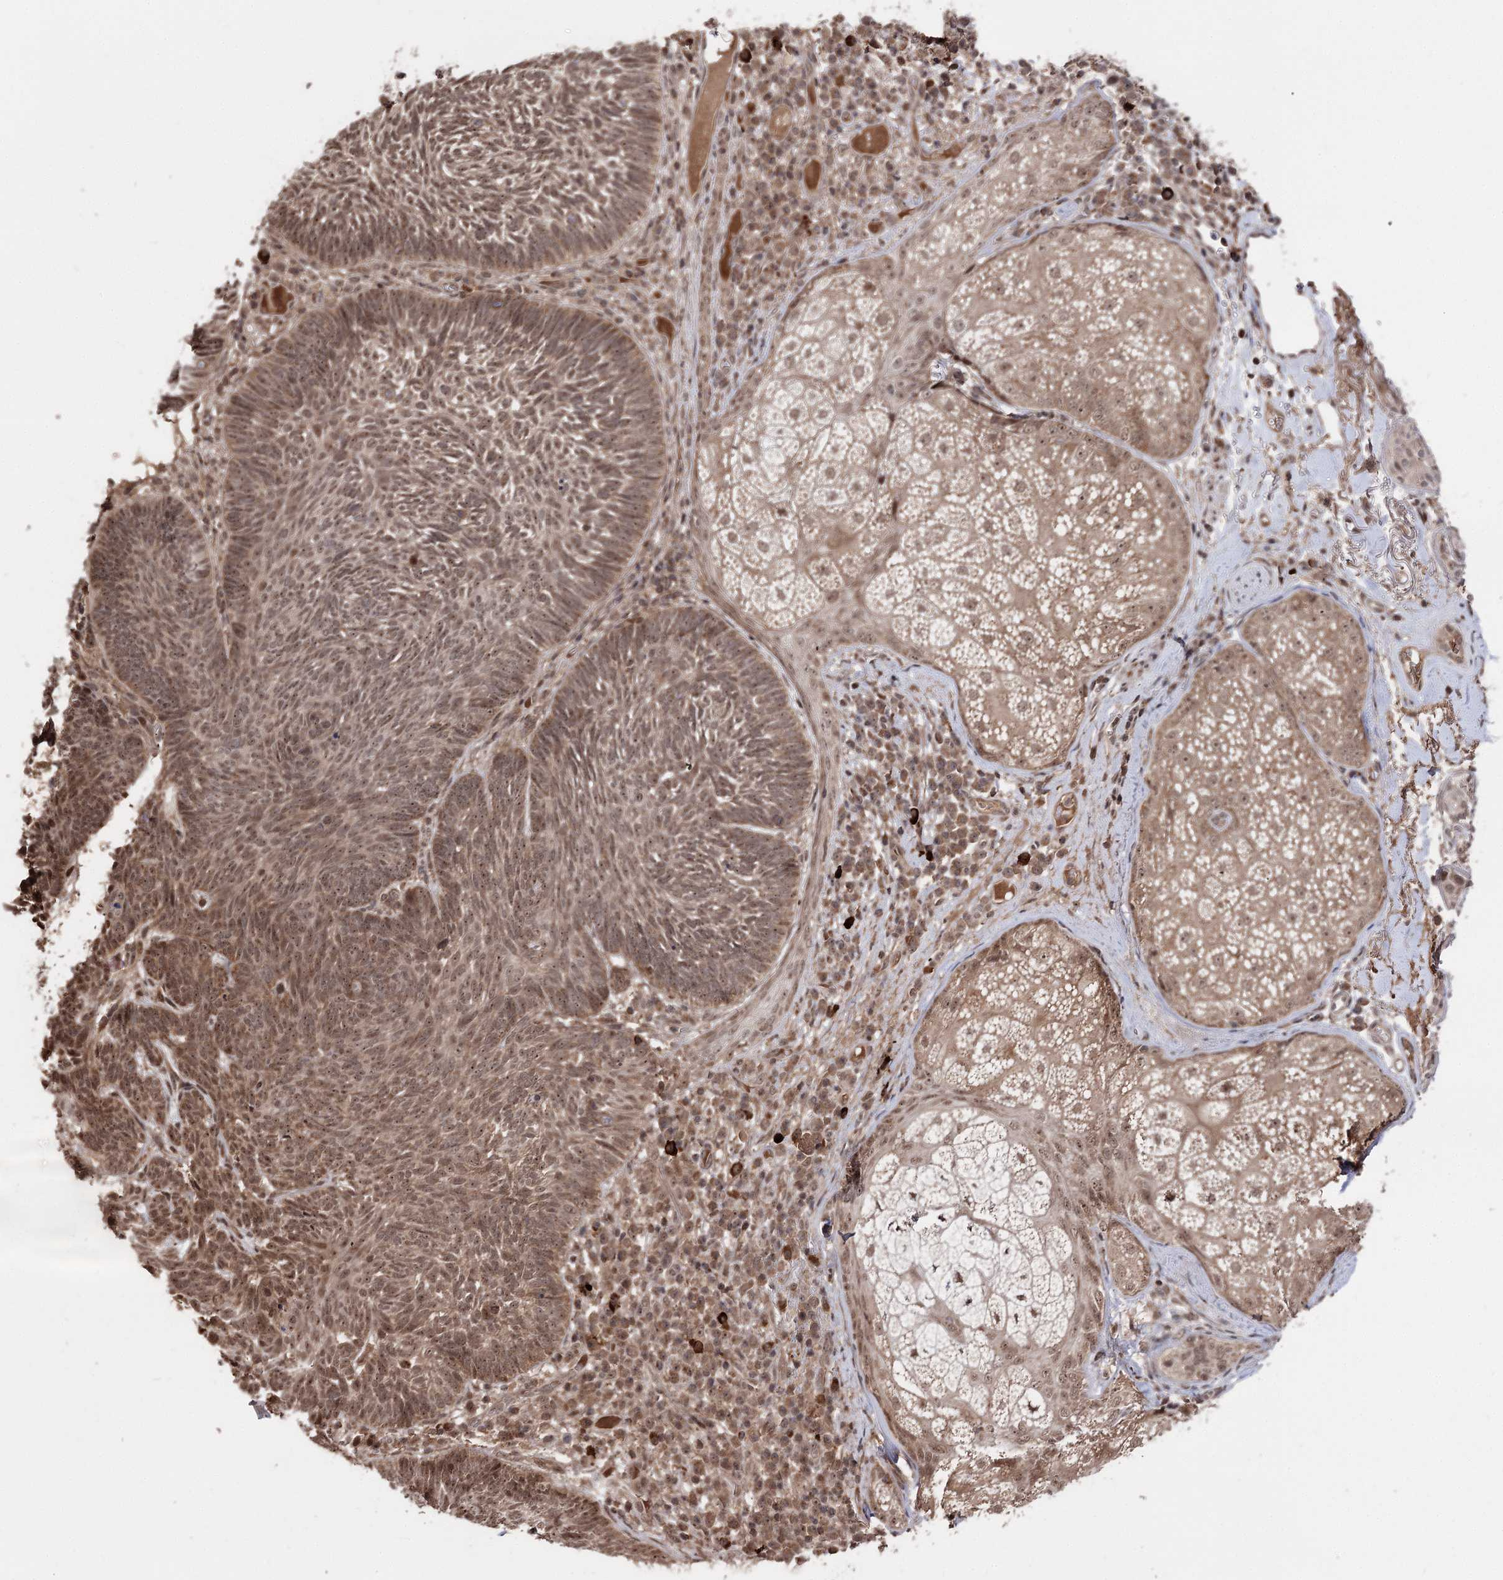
{"staining": {"intensity": "moderate", "quantity": ">75%", "location": "cytoplasmic/membranous,nuclear"}, "tissue": "skin cancer", "cell_type": "Tumor cells", "image_type": "cancer", "snomed": [{"axis": "morphology", "description": "Basal cell carcinoma"}, {"axis": "topography", "description": "Skin"}], "caption": "Skin cancer (basal cell carcinoma) stained for a protein (brown) displays moderate cytoplasmic/membranous and nuclear positive expression in approximately >75% of tumor cells.", "gene": "FAM53B", "patient": {"sex": "male", "age": 88}}